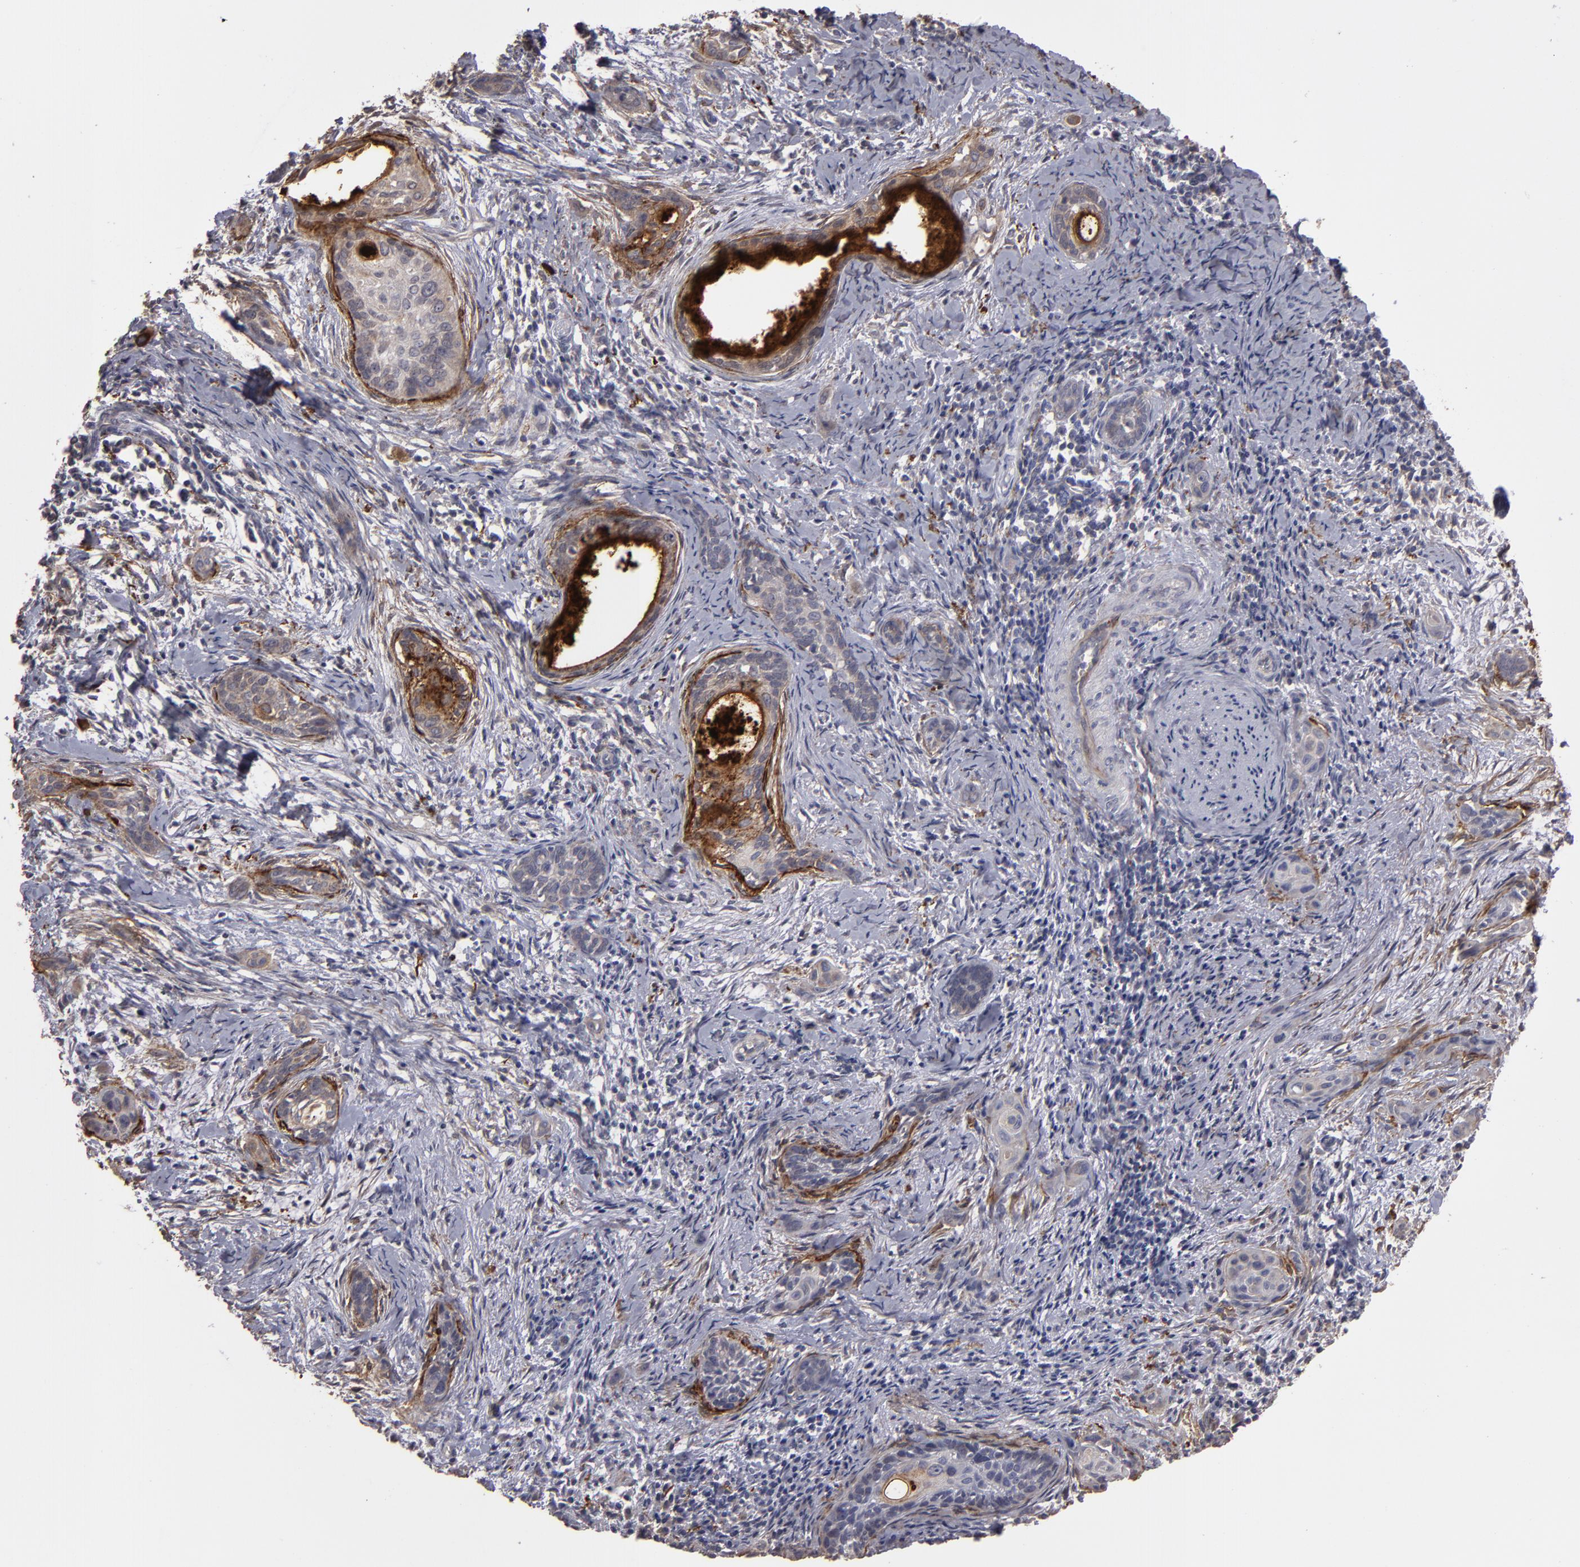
{"staining": {"intensity": "moderate", "quantity": "25%-75%", "location": "cytoplasmic/membranous"}, "tissue": "cervical cancer", "cell_type": "Tumor cells", "image_type": "cancer", "snomed": [{"axis": "morphology", "description": "Squamous cell carcinoma, NOS"}, {"axis": "topography", "description": "Cervix"}], "caption": "A histopathology image of human squamous cell carcinoma (cervical) stained for a protein shows moderate cytoplasmic/membranous brown staining in tumor cells.", "gene": "CD55", "patient": {"sex": "female", "age": 33}}